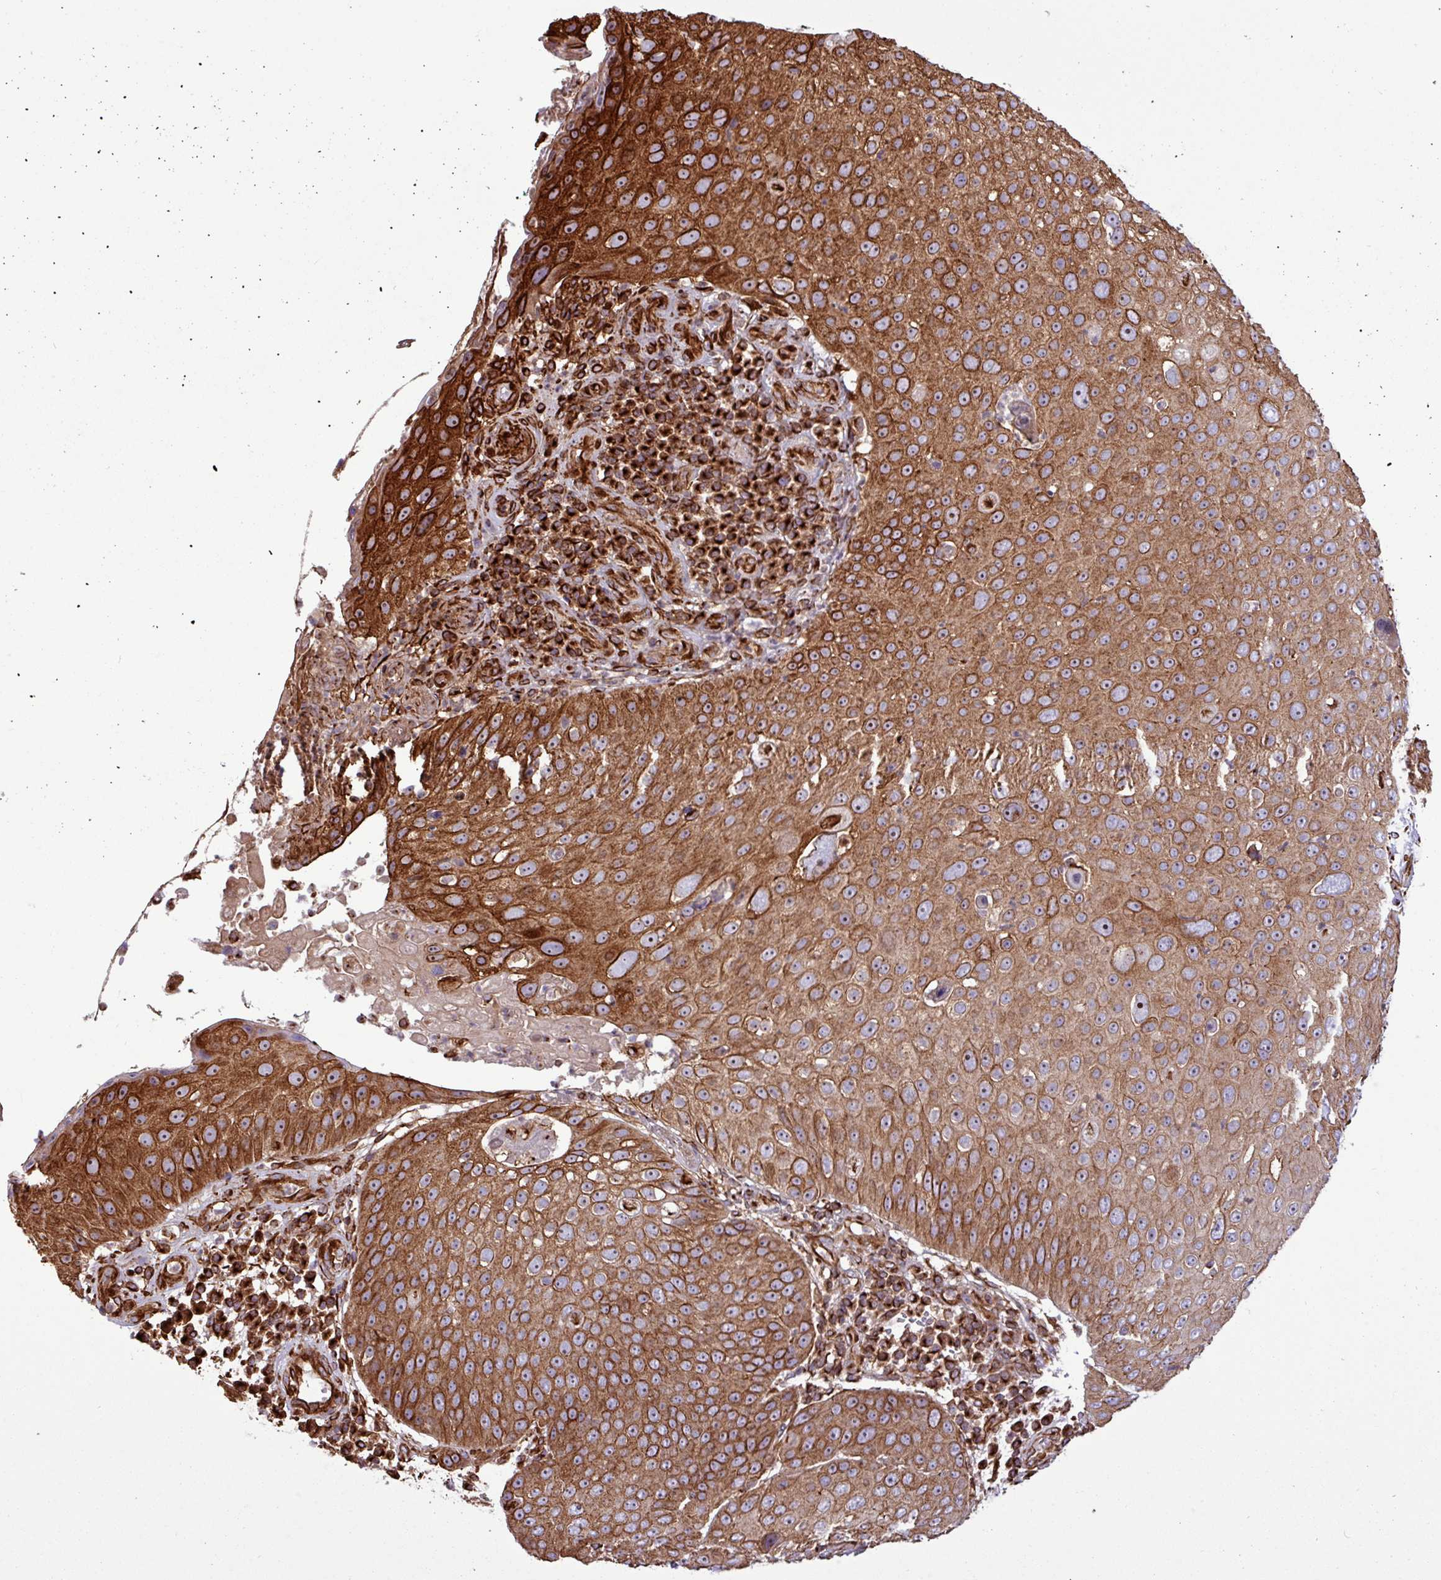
{"staining": {"intensity": "strong", "quantity": ">75%", "location": "cytoplasmic/membranous,nuclear"}, "tissue": "skin cancer", "cell_type": "Tumor cells", "image_type": "cancer", "snomed": [{"axis": "morphology", "description": "Squamous cell carcinoma, NOS"}, {"axis": "topography", "description": "Skin"}], "caption": "Skin cancer (squamous cell carcinoma) was stained to show a protein in brown. There is high levels of strong cytoplasmic/membranous and nuclear staining in about >75% of tumor cells.", "gene": "ZNF300", "patient": {"sex": "male", "age": 71}}